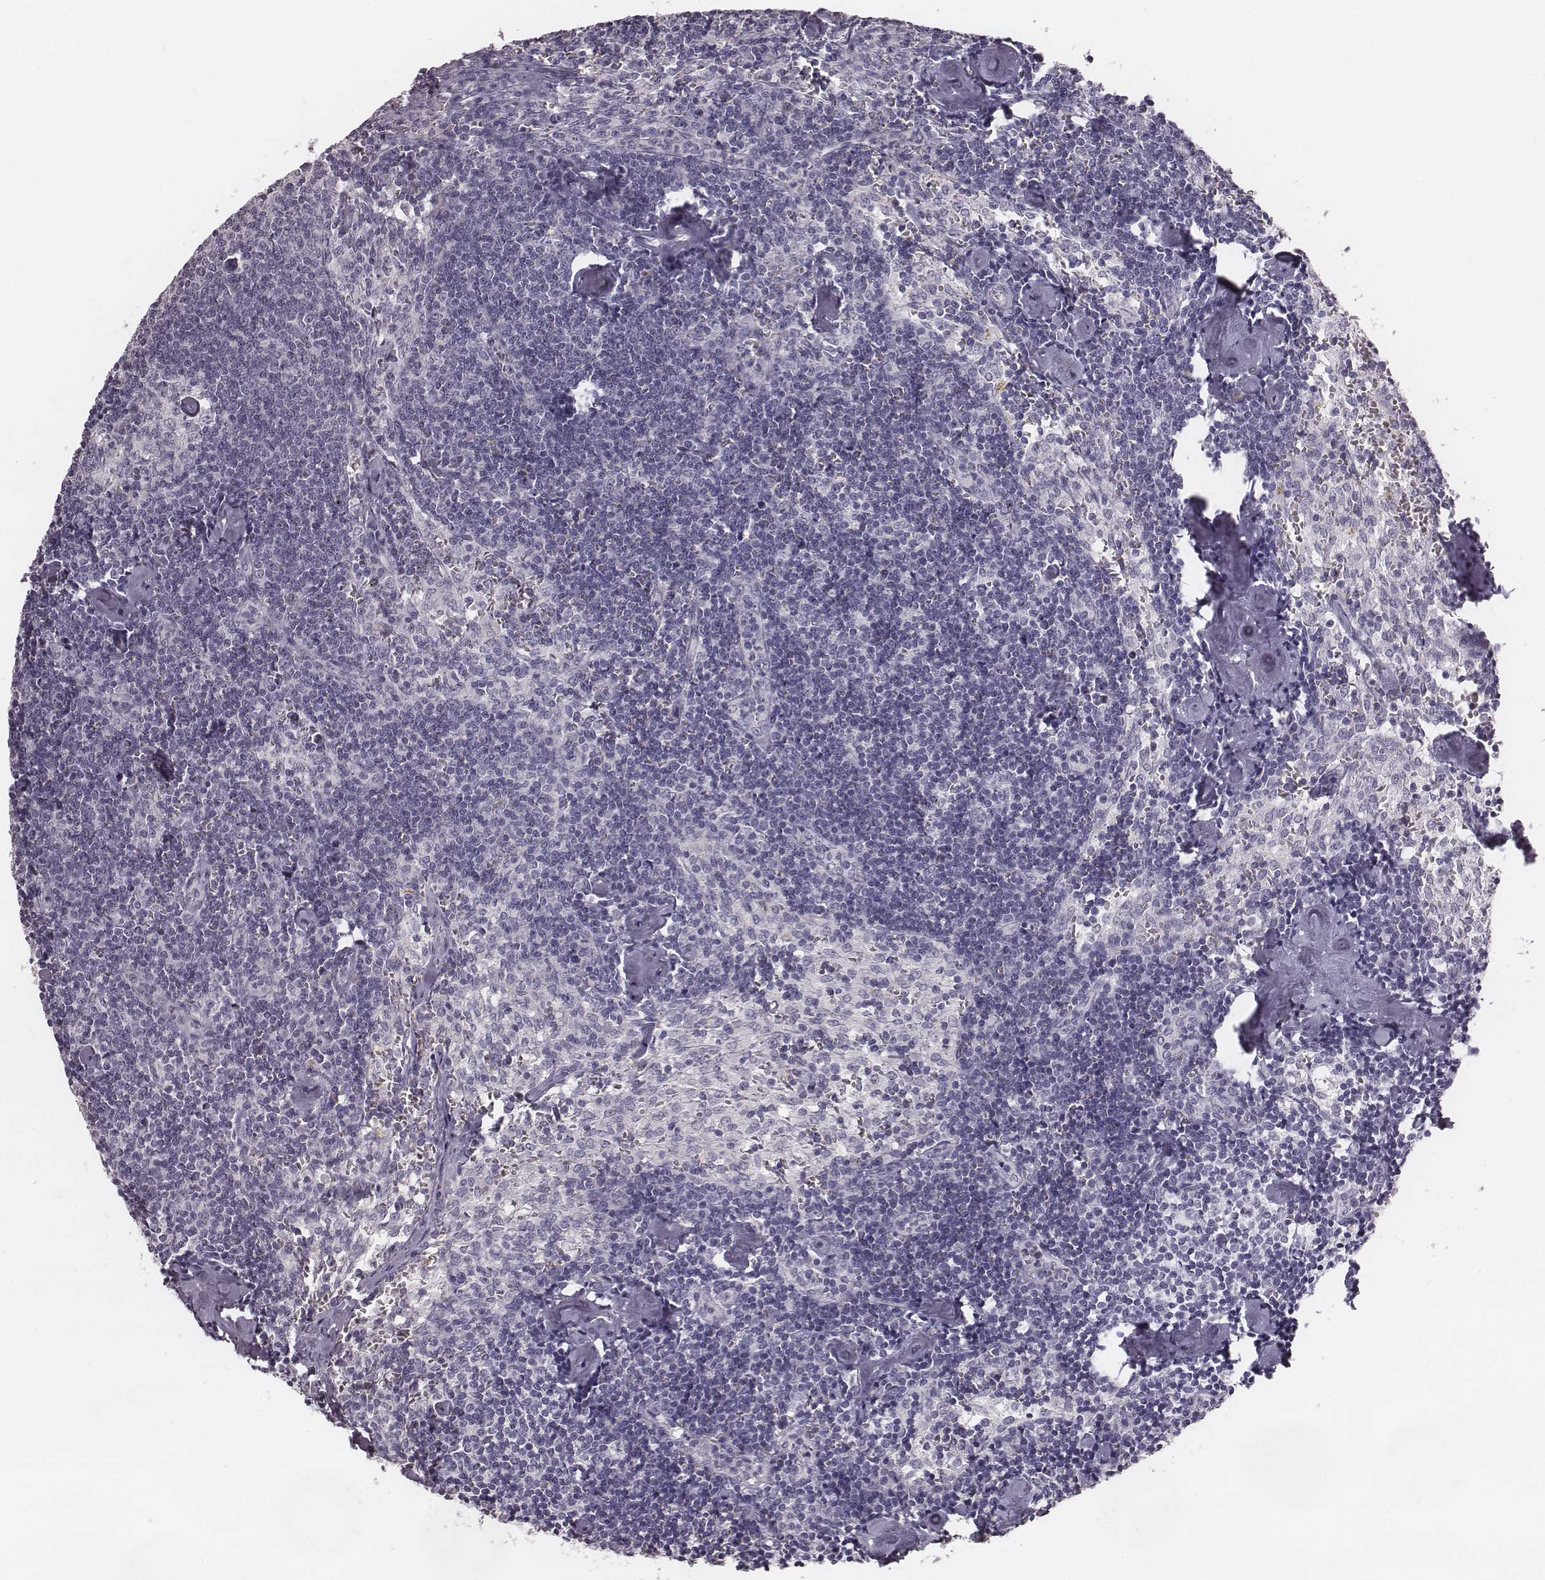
{"staining": {"intensity": "negative", "quantity": "none", "location": "none"}, "tissue": "lymph node", "cell_type": "Germinal center cells", "image_type": "normal", "snomed": [{"axis": "morphology", "description": "Normal tissue, NOS"}, {"axis": "topography", "description": "Lymph node"}], "caption": "An image of human lymph node is negative for staining in germinal center cells. The staining is performed using DAB brown chromogen with nuclei counter-stained in using hematoxylin.", "gene": "CSHL1", "patient": {"sex": "female", "age": 50}}